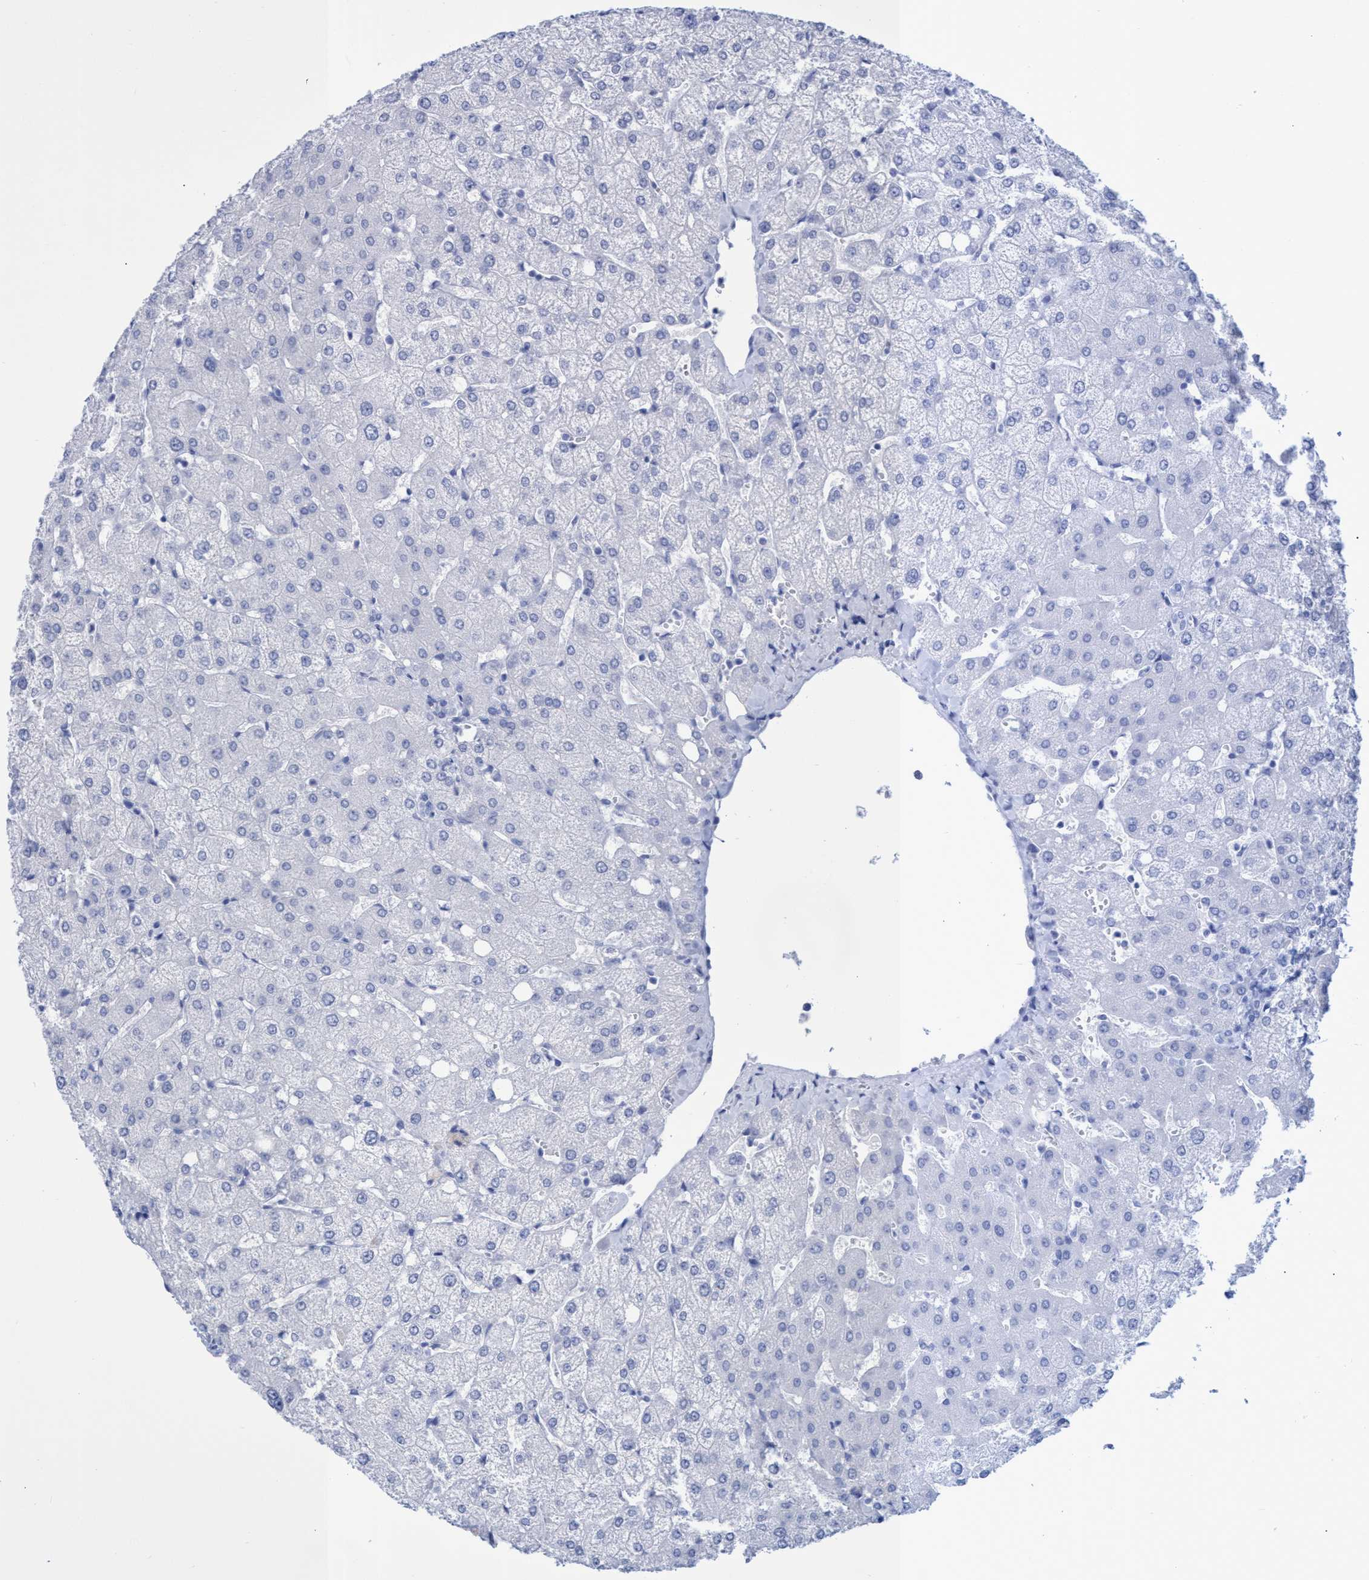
{"staining": {"intensity": "negative", "quantity": "none", "location": "none"}, "tissue": "liver", "cell_type": "Cholangiocytes", "image_type": "normal", "snomed": [{"axis": "morphology", "description": "Normal tissue, NOS"}, {"axis": "topography", "description": "Liver"}], "caption": "Cholangiocytes show no significant expression in benign liver.", "gene": "INSL6", "patient": {"sex": "female", "age": 54}}